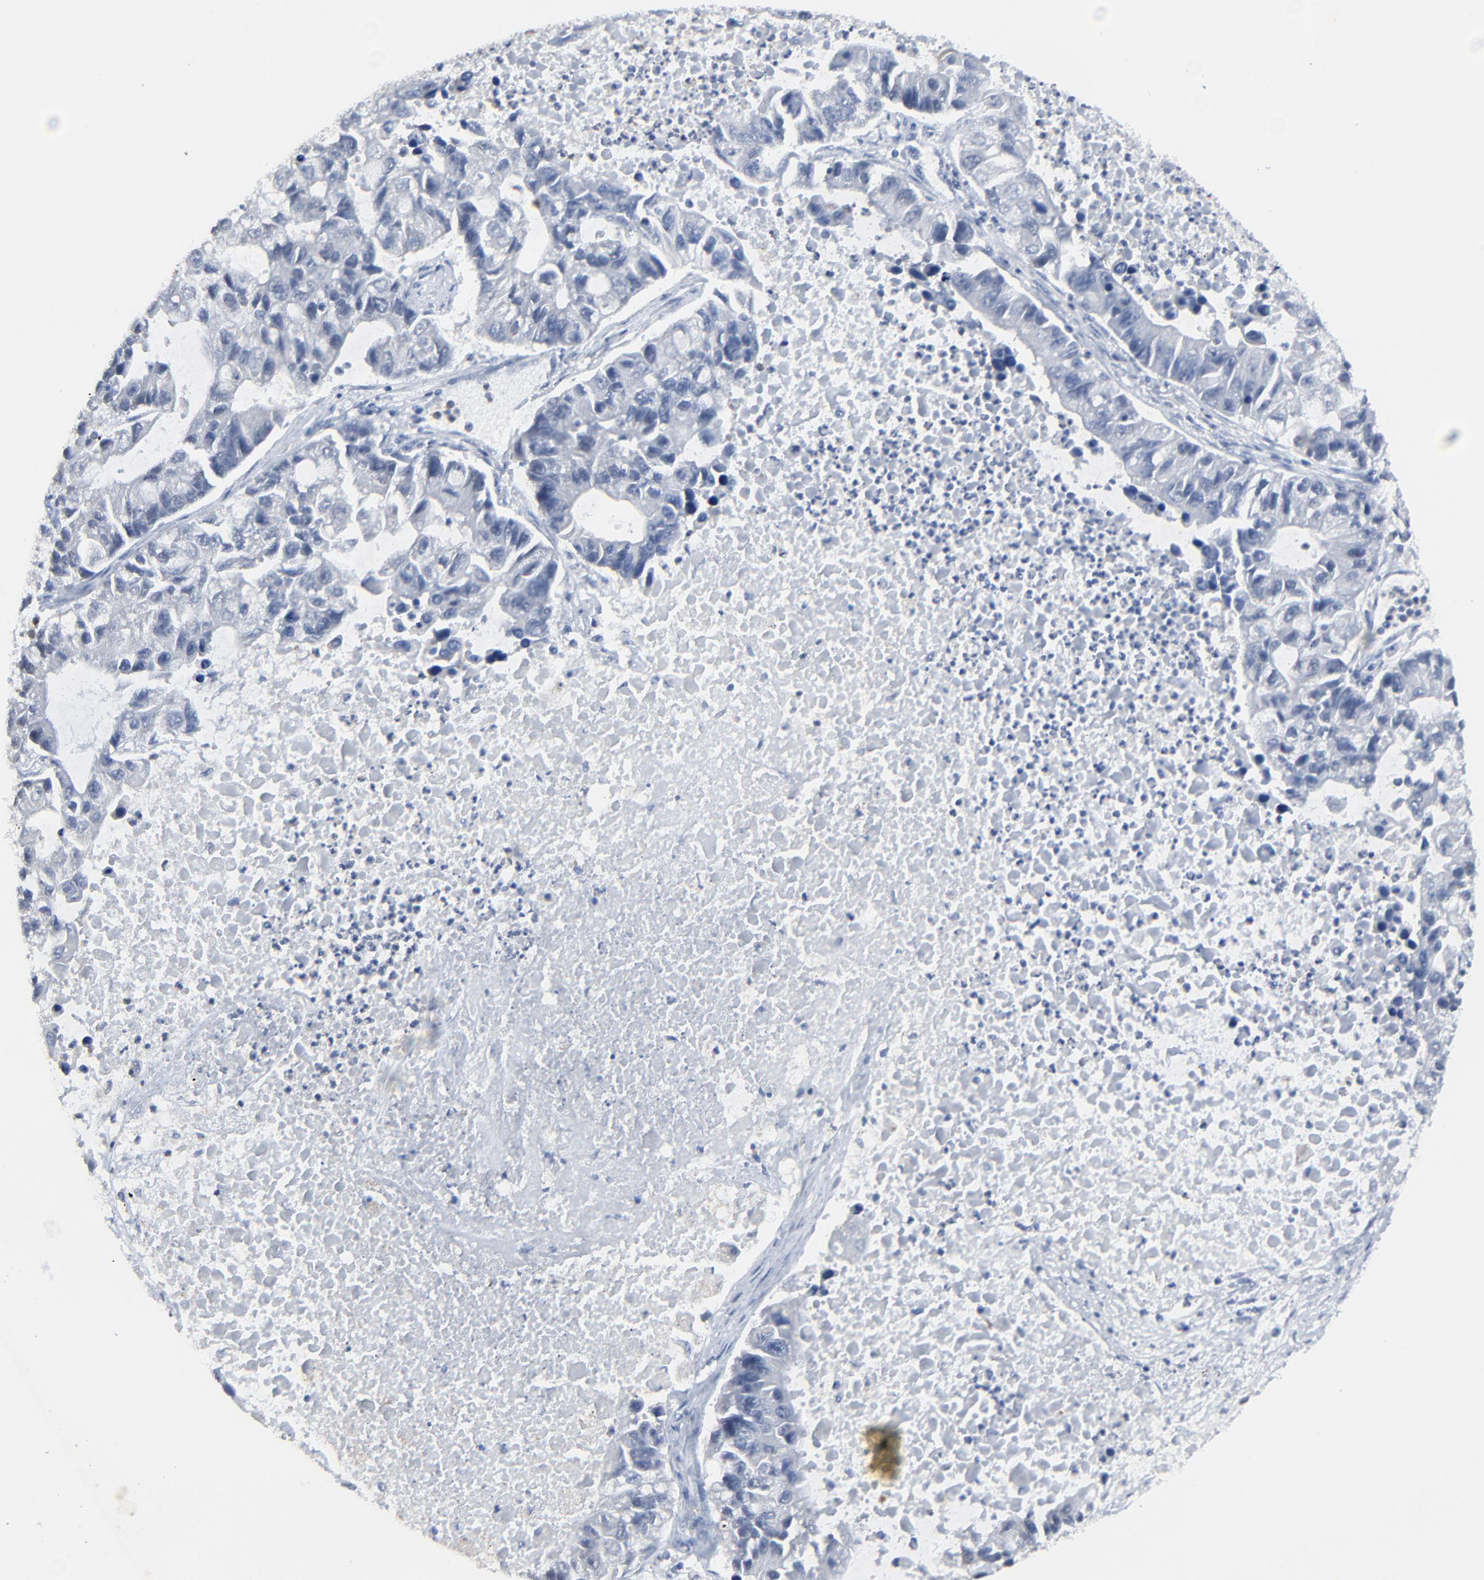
{"staining": {"intensity": "negative", "quantity": "none", "location": "none"}, "tissue": "lung cancer", "cell_type": "Tumor cells", "image_type": "cancer", "snomed": [{"axis": "morphology", "description": "Adenocarcinoma, NOS"}, {"axis": "topography", "description": "Lung"}], "caption": "This is an IHC photomicrograph of lung cancer. There is no positivity in tumor cells.", "gene": "BIRC3", "patient": {"sex": "female", "age": 51}}